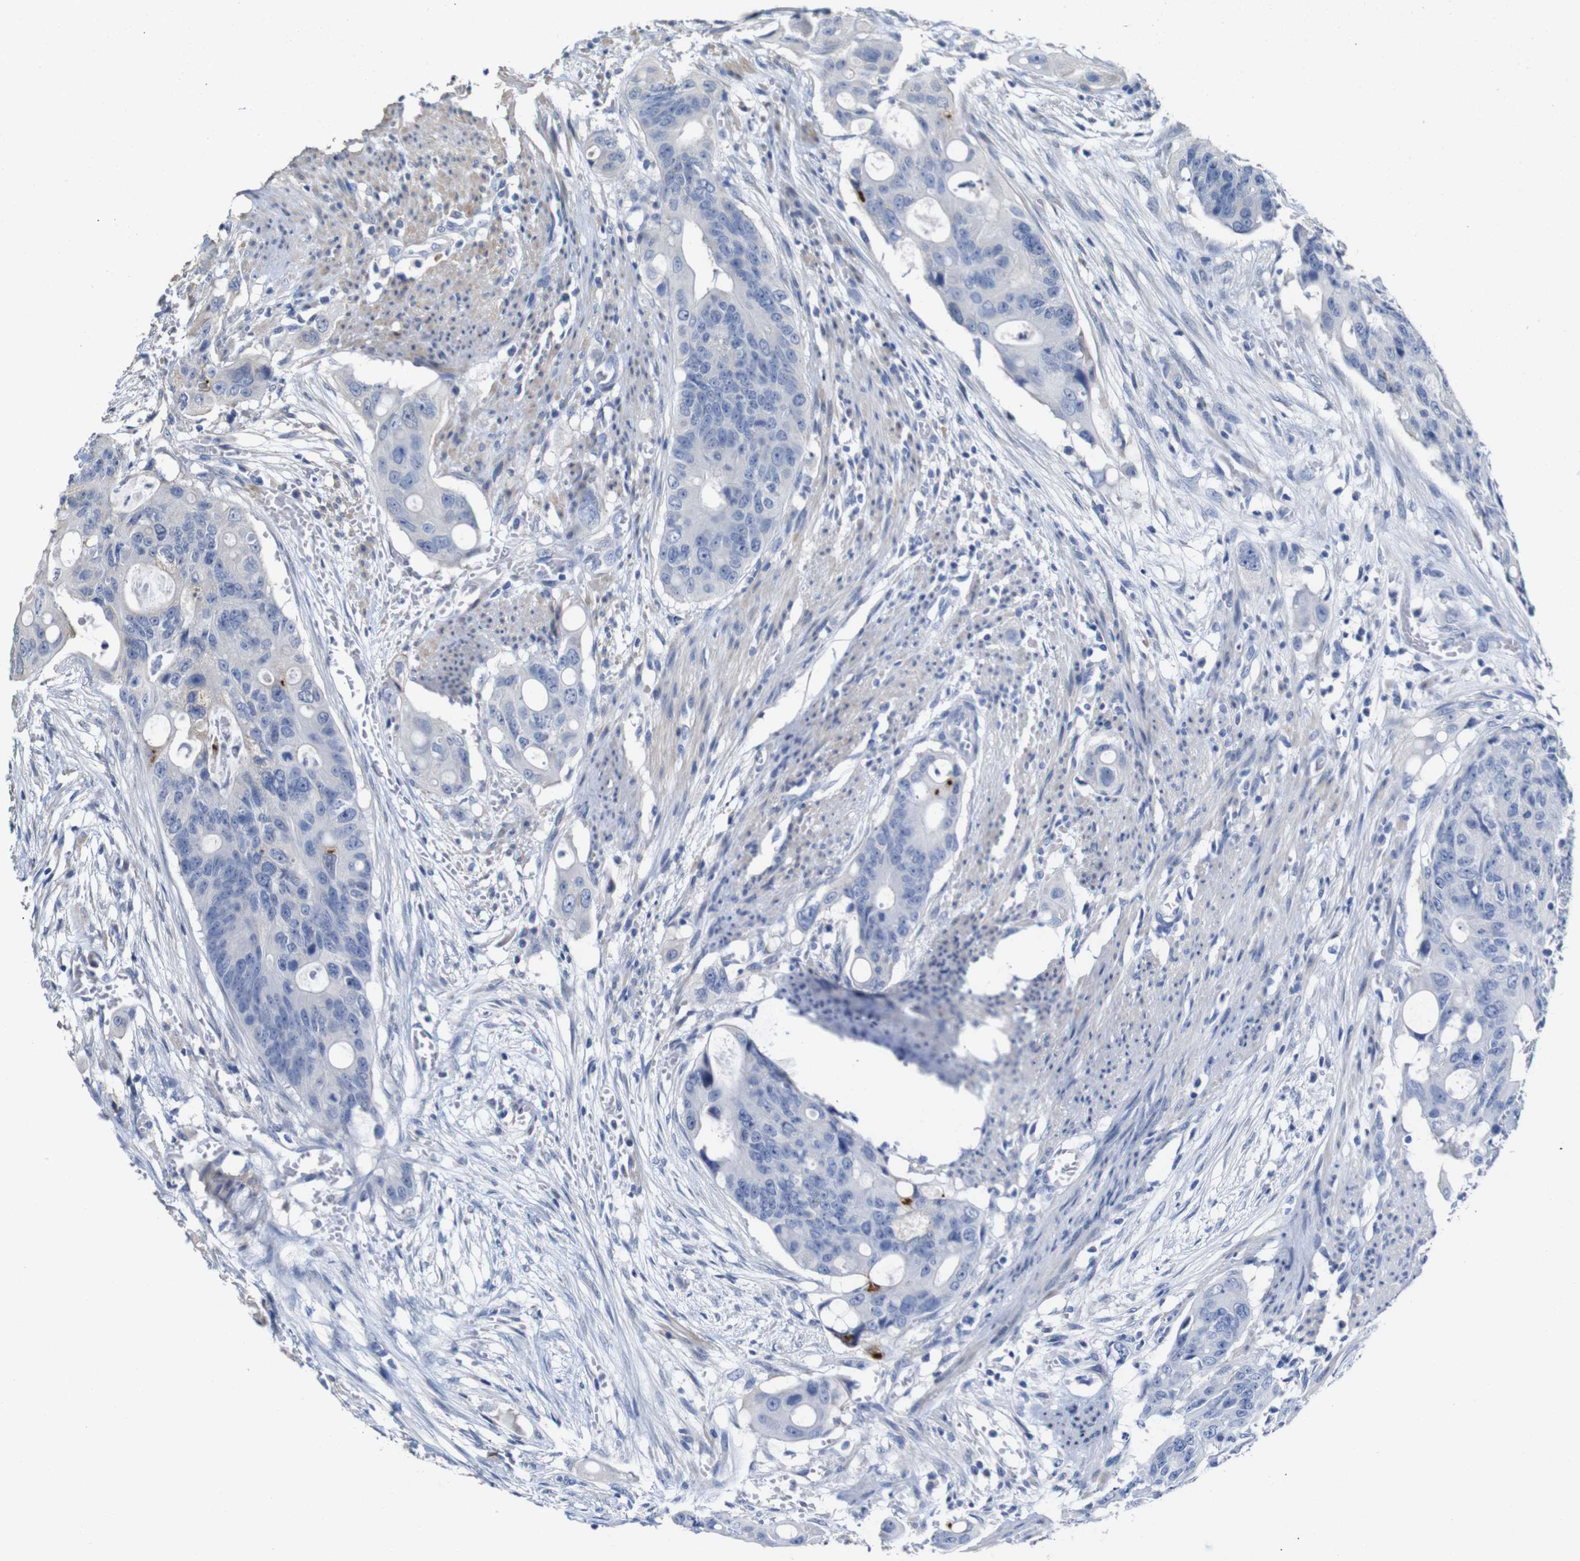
{"staining": {"intensity": "negative", "quantity": "none", "location": "none"}, "tissue": "colorectal cancer", "cell_type": "Tumor cells", "image_type": "cancer", "snomed": [{"axis": "morphology", "description": "Adenocarcinoma, NOS"}, {"axis": "topography", "description": "Colon"}], "caption": "Immunohistochemical staining of colorectal cancer exhibits no significant positivity in tumor cells. (DAB (3,3'-diaminobenzidine) IHC visualized using brightfield microscopy, high magnification).", "gene": "TCEAL9", "patient": {"sex": "female", "age": 57}}